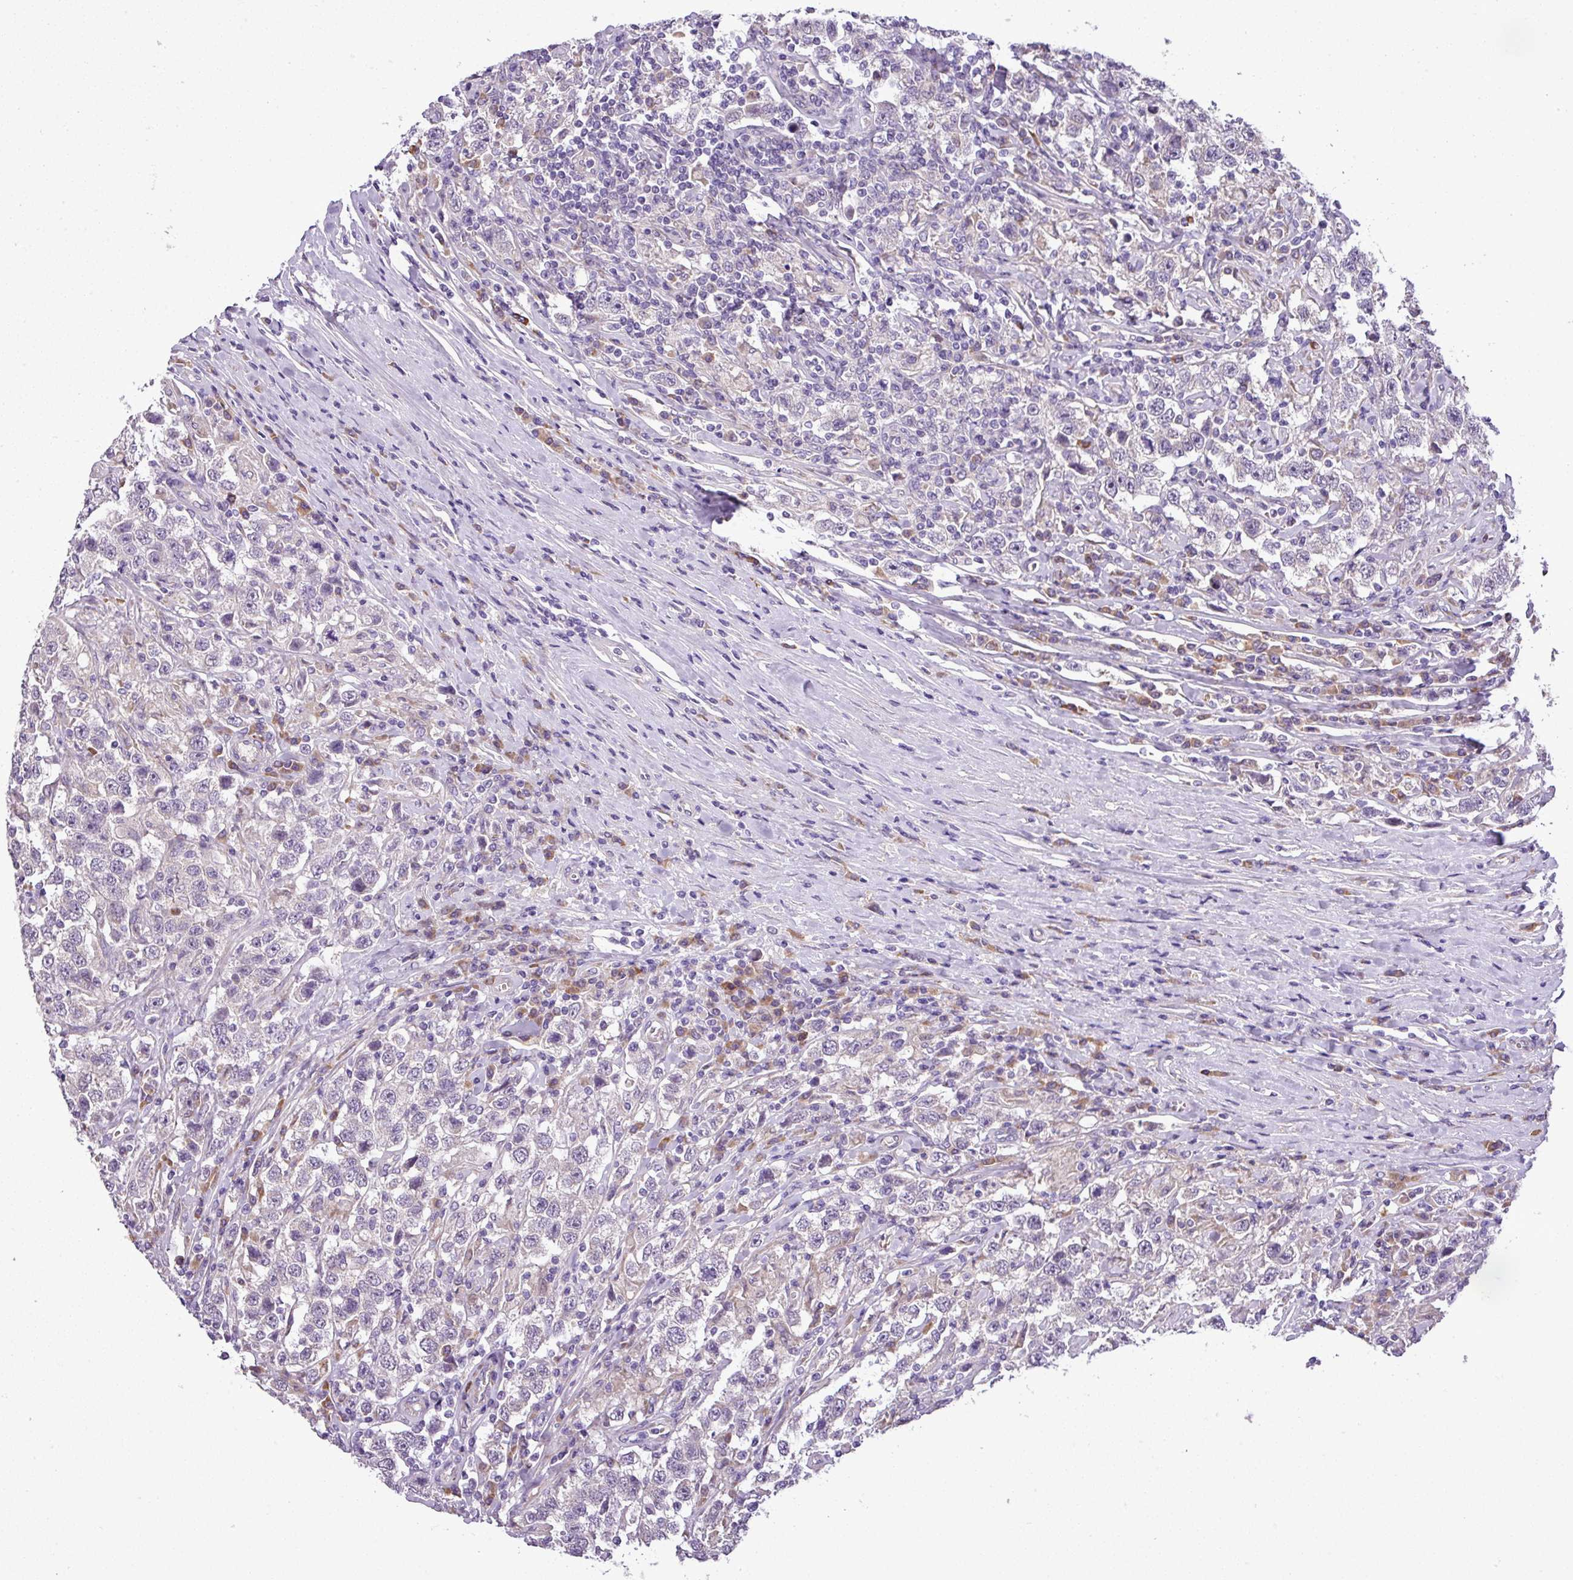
{"staining": {"intensity": "negative", "quantity": "none", "location": "none"}, "tissue": "testis cancer", "cell_type": "Tumor cells", "image_type": "cancer", "snomed": [{"axis": "morphology", "description": "Seminoma, NOS"}, {"axis": "topography", "description": "Testis"}], "caption": "A photomicrograph of seminoma (testis) stained for a protein exhibits no brown staining in tumor cells.", "gene": "MOCS3", "patient": {"sex": "male", "age": 41}}